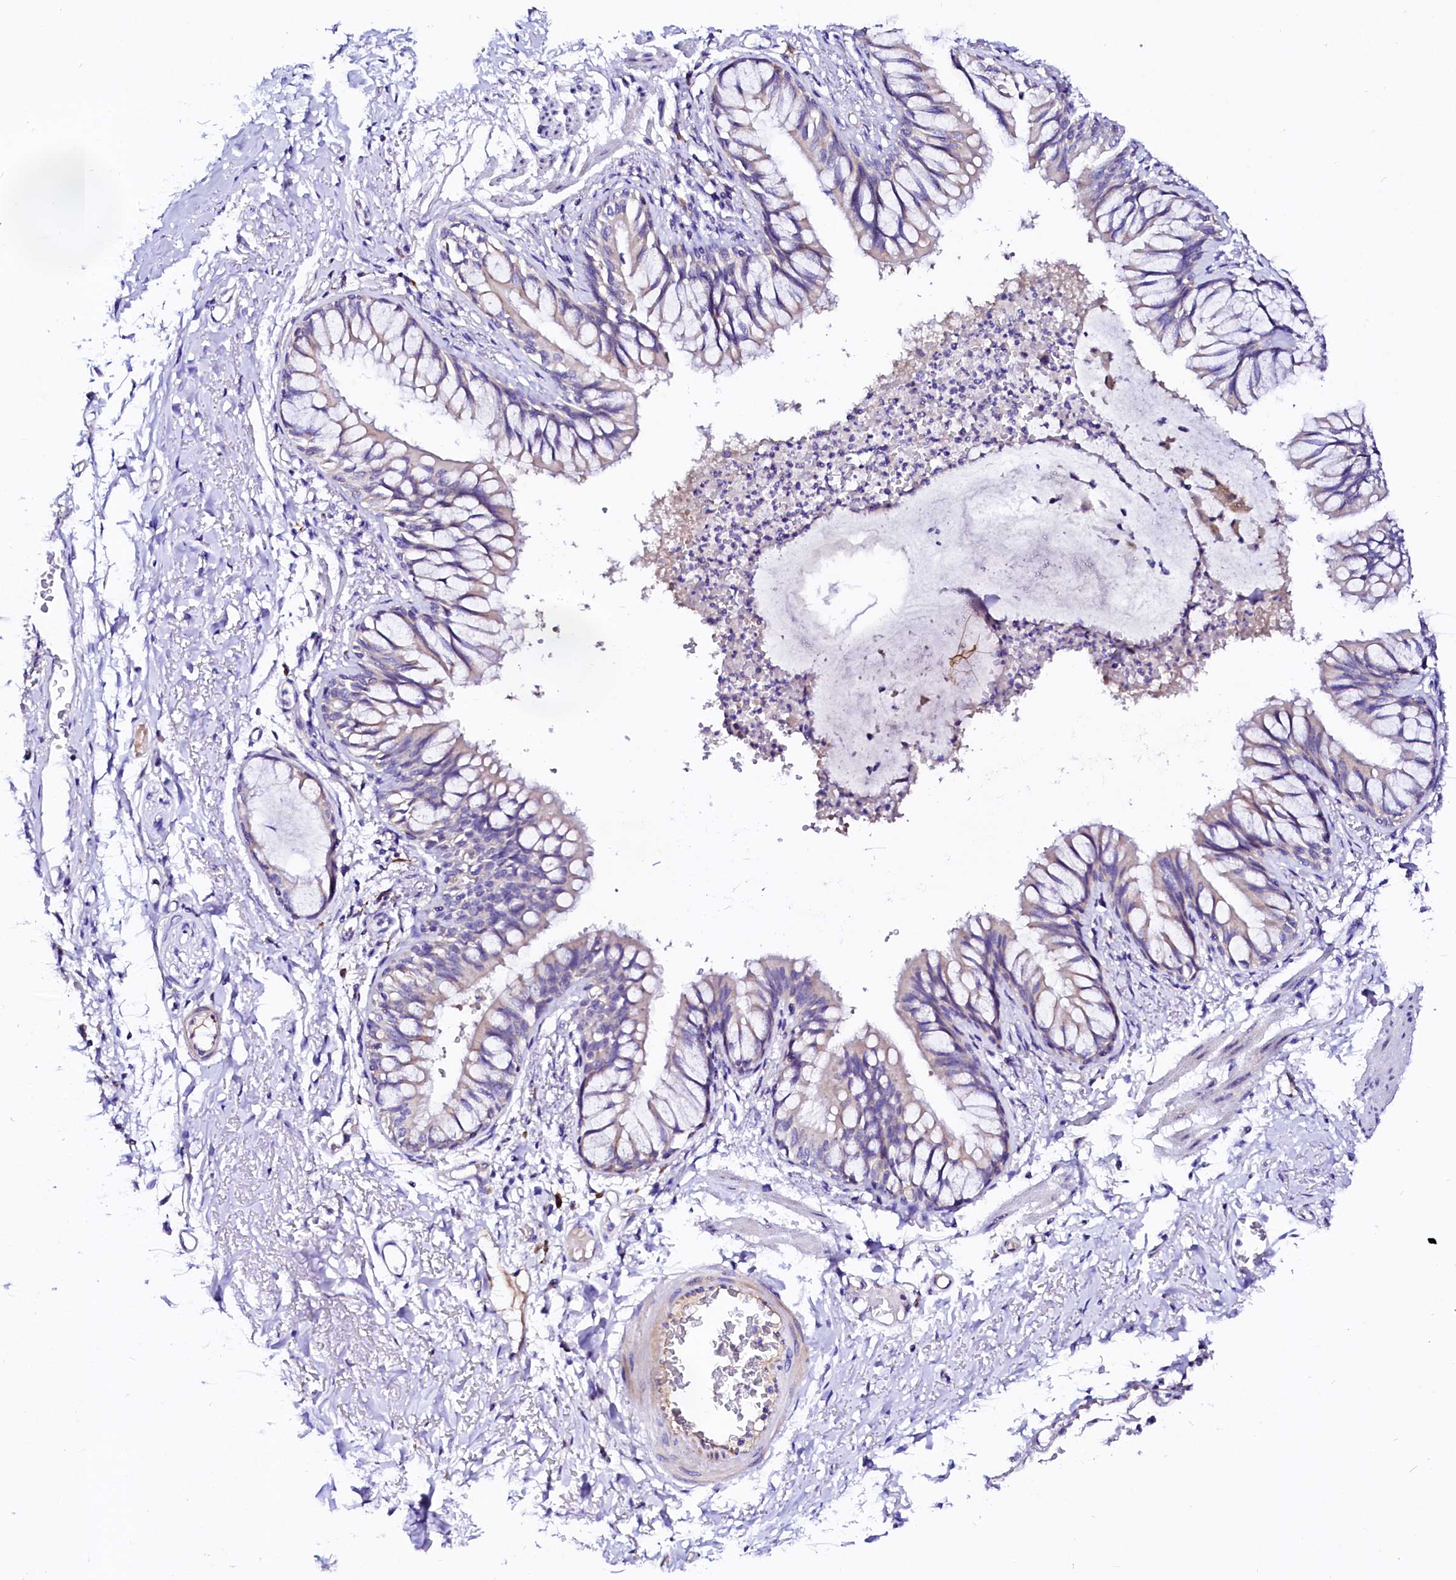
{"staining": {"intensity": "weak", "quantity": "<25%", "location": "cytoplasmic/membranous"}, "tissue": "bronchus", "cell_type": "Respiratory epithelial cells", "image_type": "normal", "snomed": [{"axis": "morphology", "description": "Normal tissue, NOS"}, {"axis": "topography", "description": "Cartilage tissue"}, {"axis": "topography", "description": "Bronchus"}, {"axis": "topography", "description": "Lung"}], "caption": "This histopathology image is of benign bronchus stained with immunohistochemistry (IHC) to label a protein in brown with the nuclei are counter-stained blue. There is no staining in respiratory epithelial cells. Nuclei are stained in blue.", "gene": "BTBD16", "patient": {"sex": "female", "age": 49}}